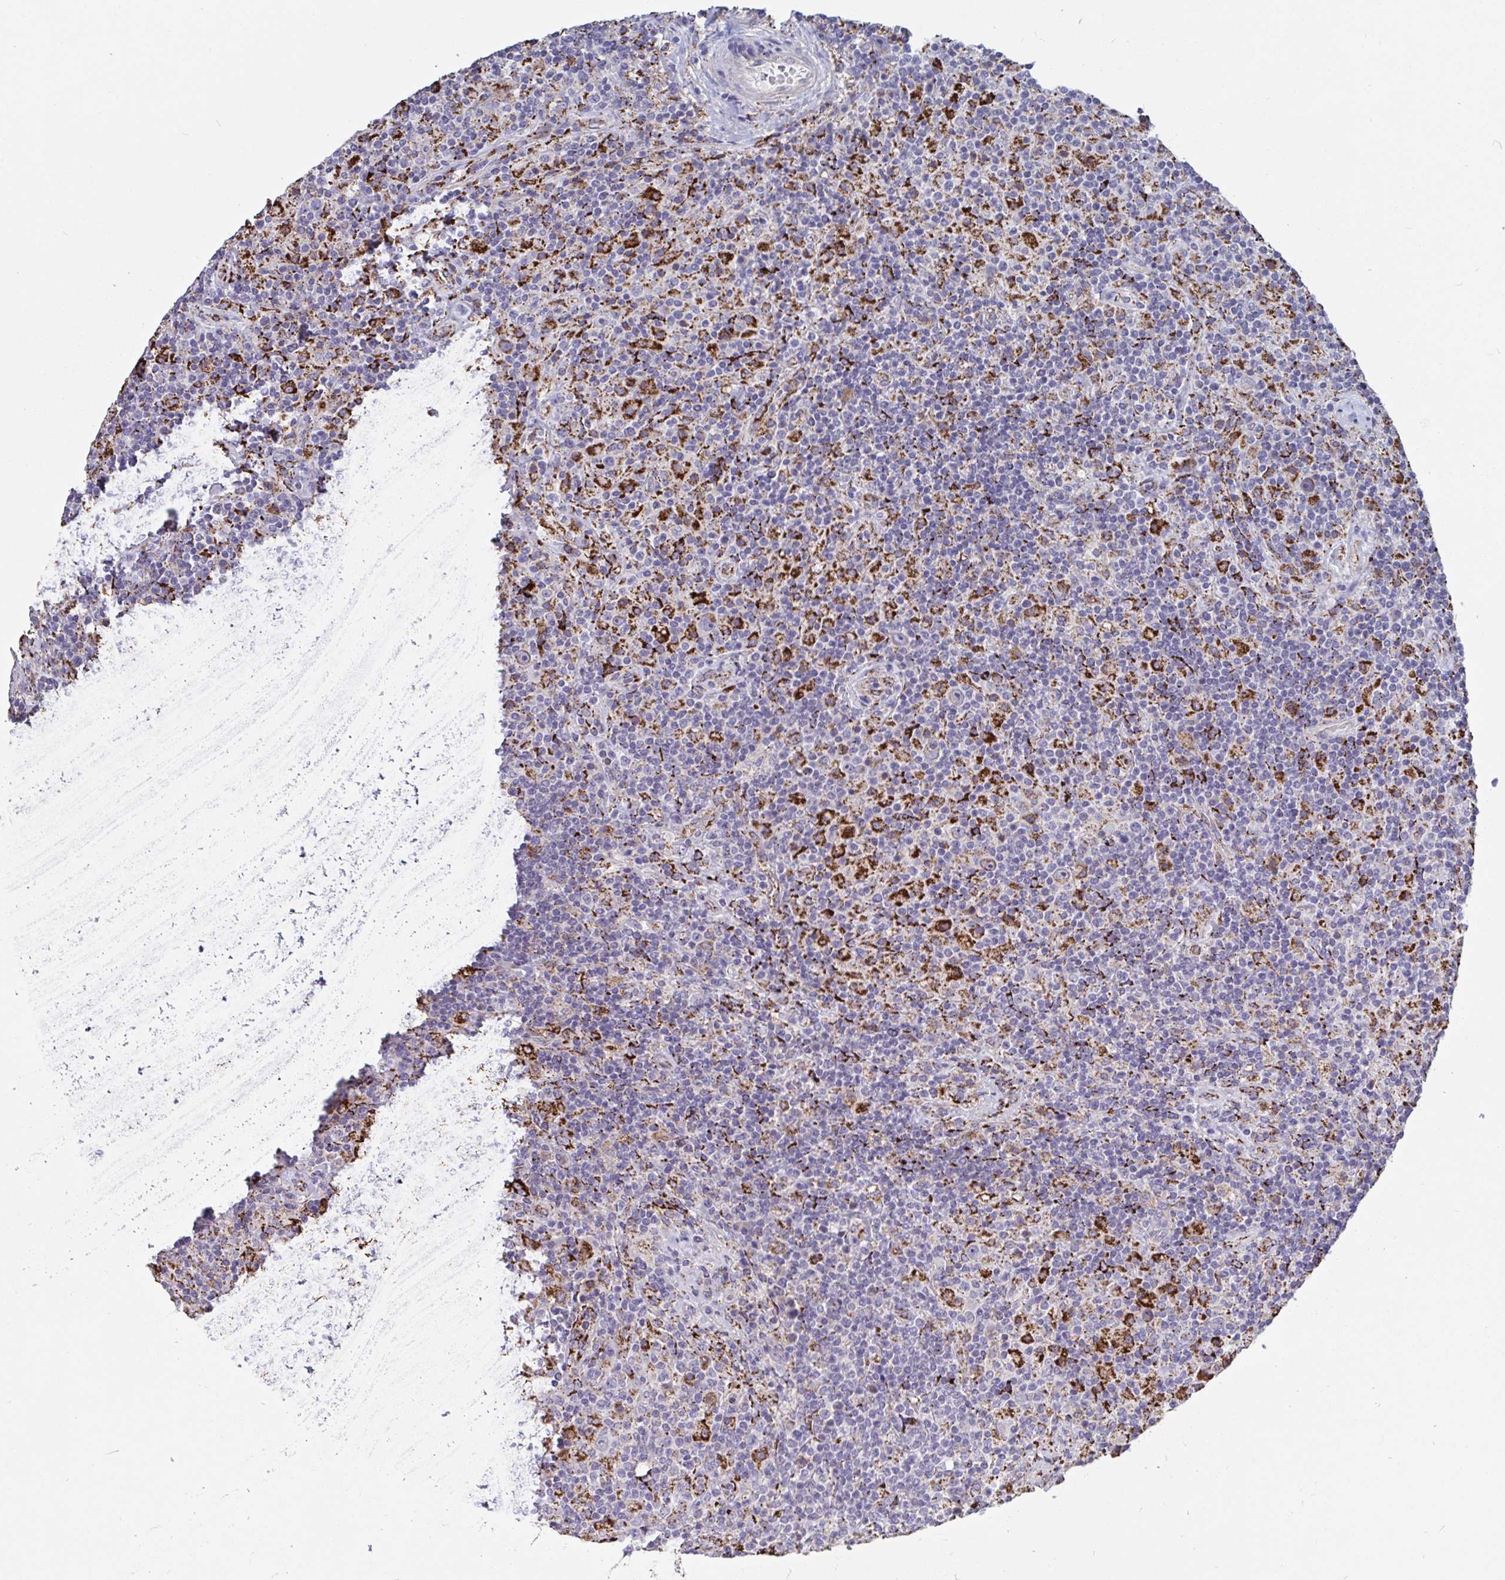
{"staining": {"intensity": "moderate", "quantity": ">75%", "location": "cytoplasmic/membranous"}, "tissue": "lymphoma", "cell_type": "Tumor cells", "image_type": "cancer", "snomed": [{"axis": "morphology", "description": "Hodgkin's disease, NOS"}, {"axis": "topography", "description": "Lymph node"}], "caption": "The image displays immunohistochemical staining of Hodgkin's disease. There is moderate cytoplasmic/membranous positivity is present in approximately >75% of tumor cells. The staining is performed using DAB brown chromogen to label protein expression. The nuclei are counter-stained blue using hematoxylin.", "gene": "FAM156B", "patient": {"sex": "male", "age": 70}}